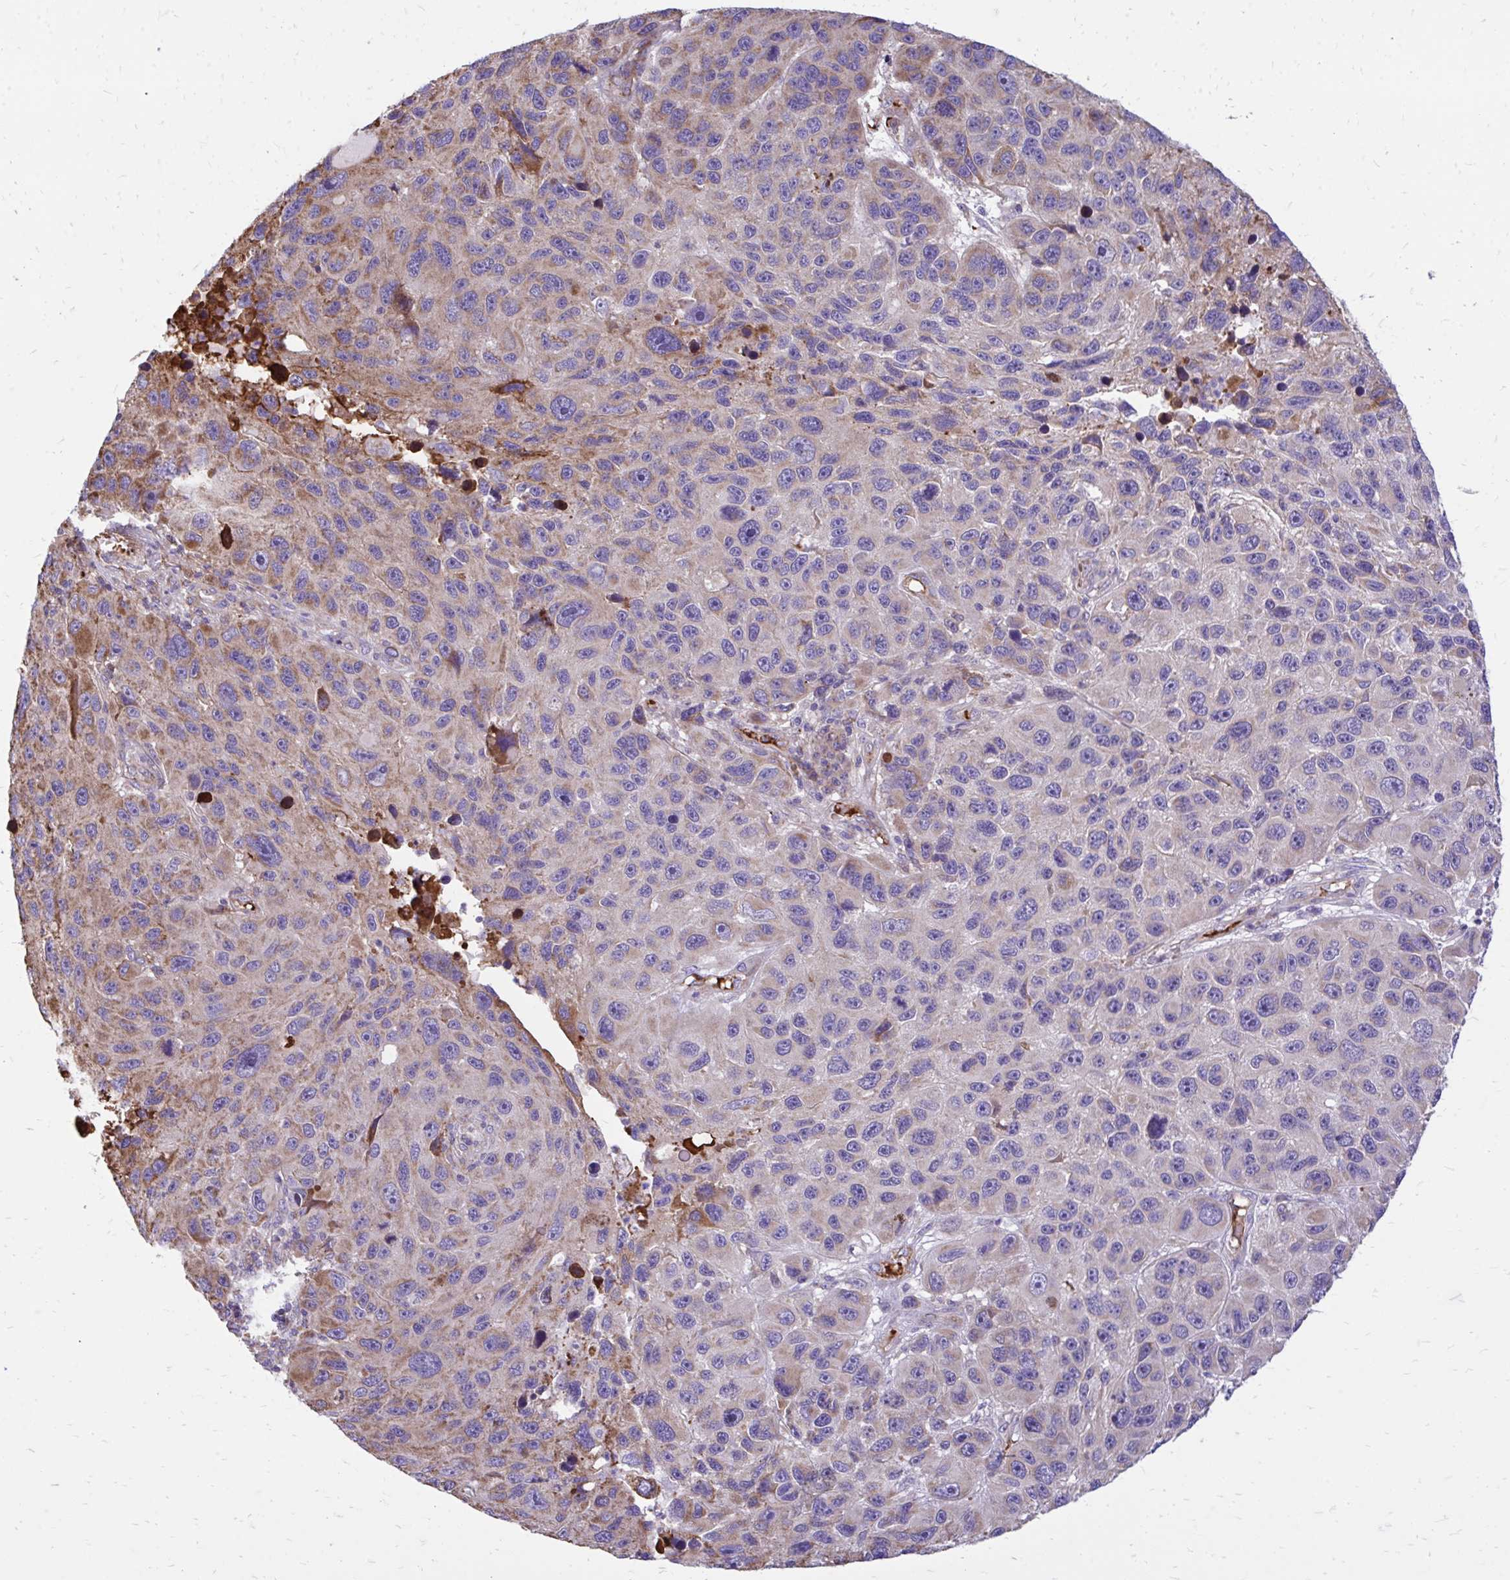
{"staining": {"intensity": "moderate", "quantity": "25%-75%", "location": "cytoplasmic/membranous"}, "tissue": "melanoma", "cell_type": "Tumor cells", "image_type": "cancer", "snomed": [{"axis": "morphology", "description": "Malignant melanoma, NOS"}, {"axis": "topography", "description": "Skin"}], "caption": "Melanoma was stained to show a protein in brown. There is medium levels of moderate cytoplasmic/membranous expression in approximately 25%-75% of tumor cells.", "gene": "ATP13A2", "patient": {"sex": "male", "age": 53}}